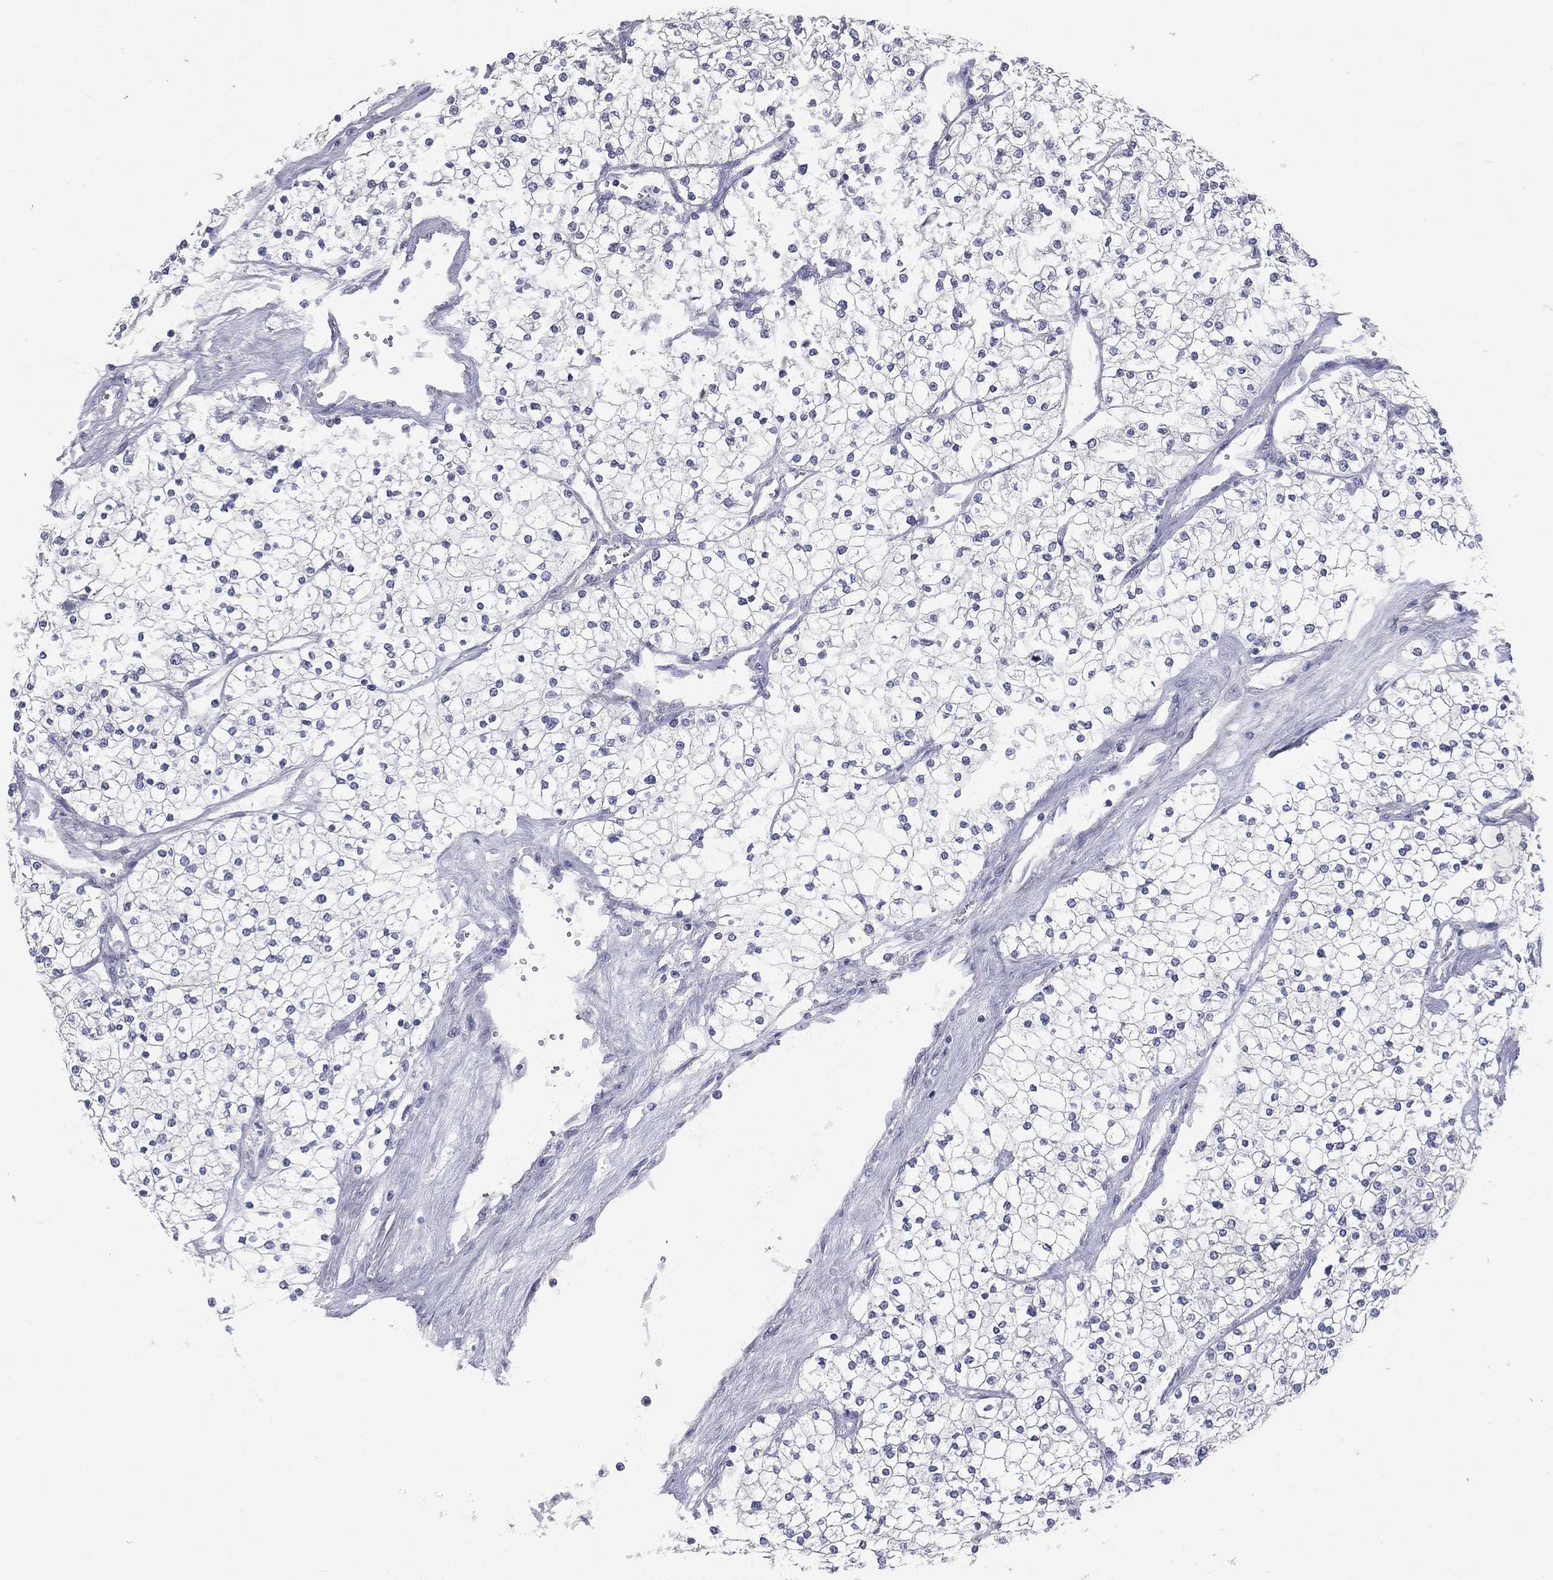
{"staining": {"intensity": "negative", "quantity": "none", "location": "none"}, "tissue": "renal cancer", "cell_type": "Tumor cells", "image_type": "cancer", "snomed": [{"axis": "morphology", "description": "Adenocarcinoma, NOS"}, {"axis": "topography", "description": "Kidney"}], "caption": "The image displays no significant positivity in tumor cells of renal adenocarcinoma.", "gene": "STK31", "patient": {"sex": "male", "age": 80}}